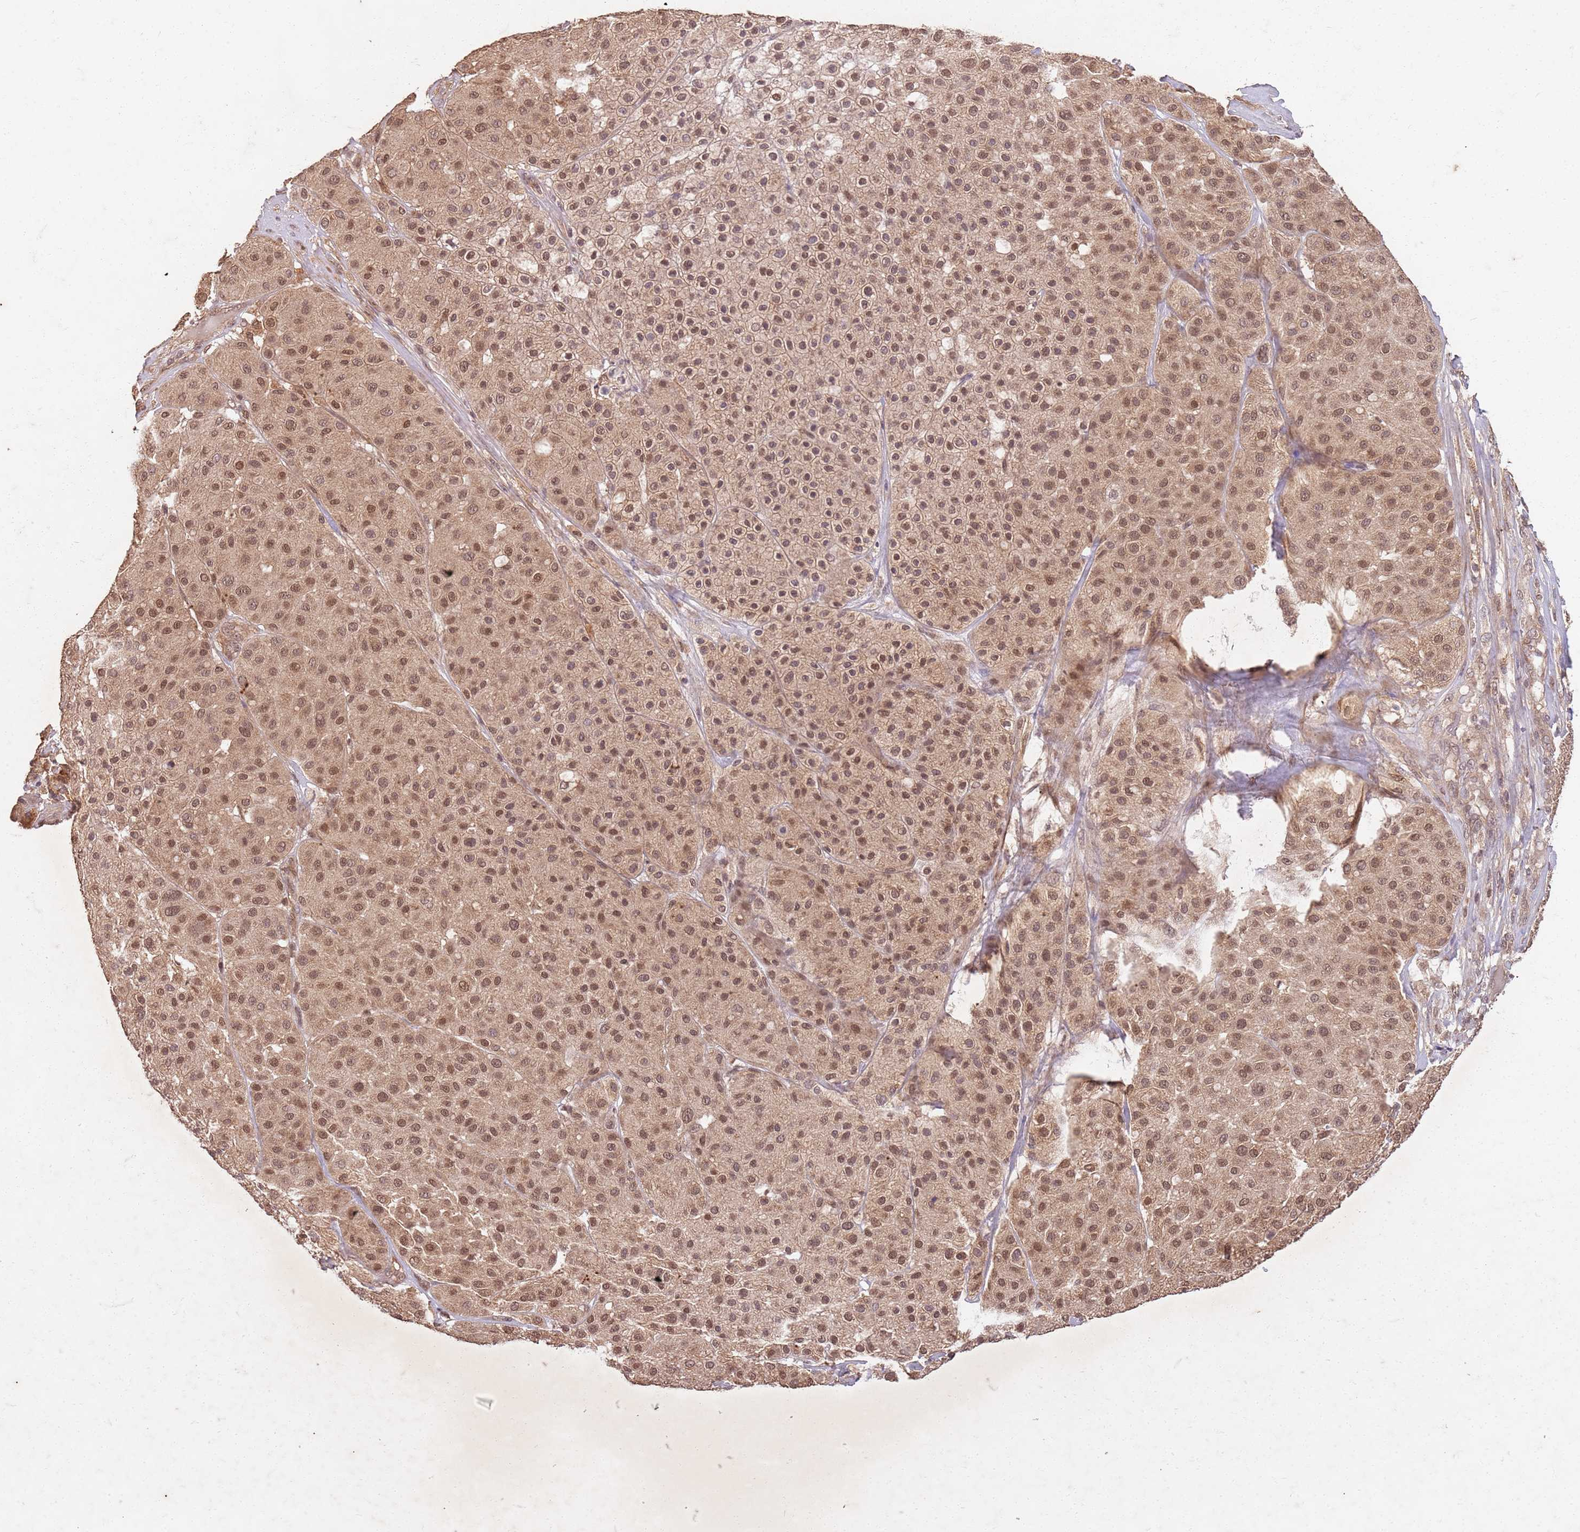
{"staining": {"intensity": "moderate", "quantity": ">75%", "location": "cytoplasmic/membranous,nuclear"}, "tissue": "melanoma", "cell_type": "Tumor cells", "image_type": "cancer", "snomed": [{"axis": "morphology", "description": "Malignant melanoma, Metastatic site"}, {"axis": "topography", "description": "Smooth muscle"}], "caption": "Immunohistochemistry of human malignant melanoma (metastatic site) reveals medium levels of moderate cytoplasmic/membranous and nuclear positivity in about >75% of tumor cells.", "gene": "UBE3A", "patient": {"sex": "male", "age": 41}}